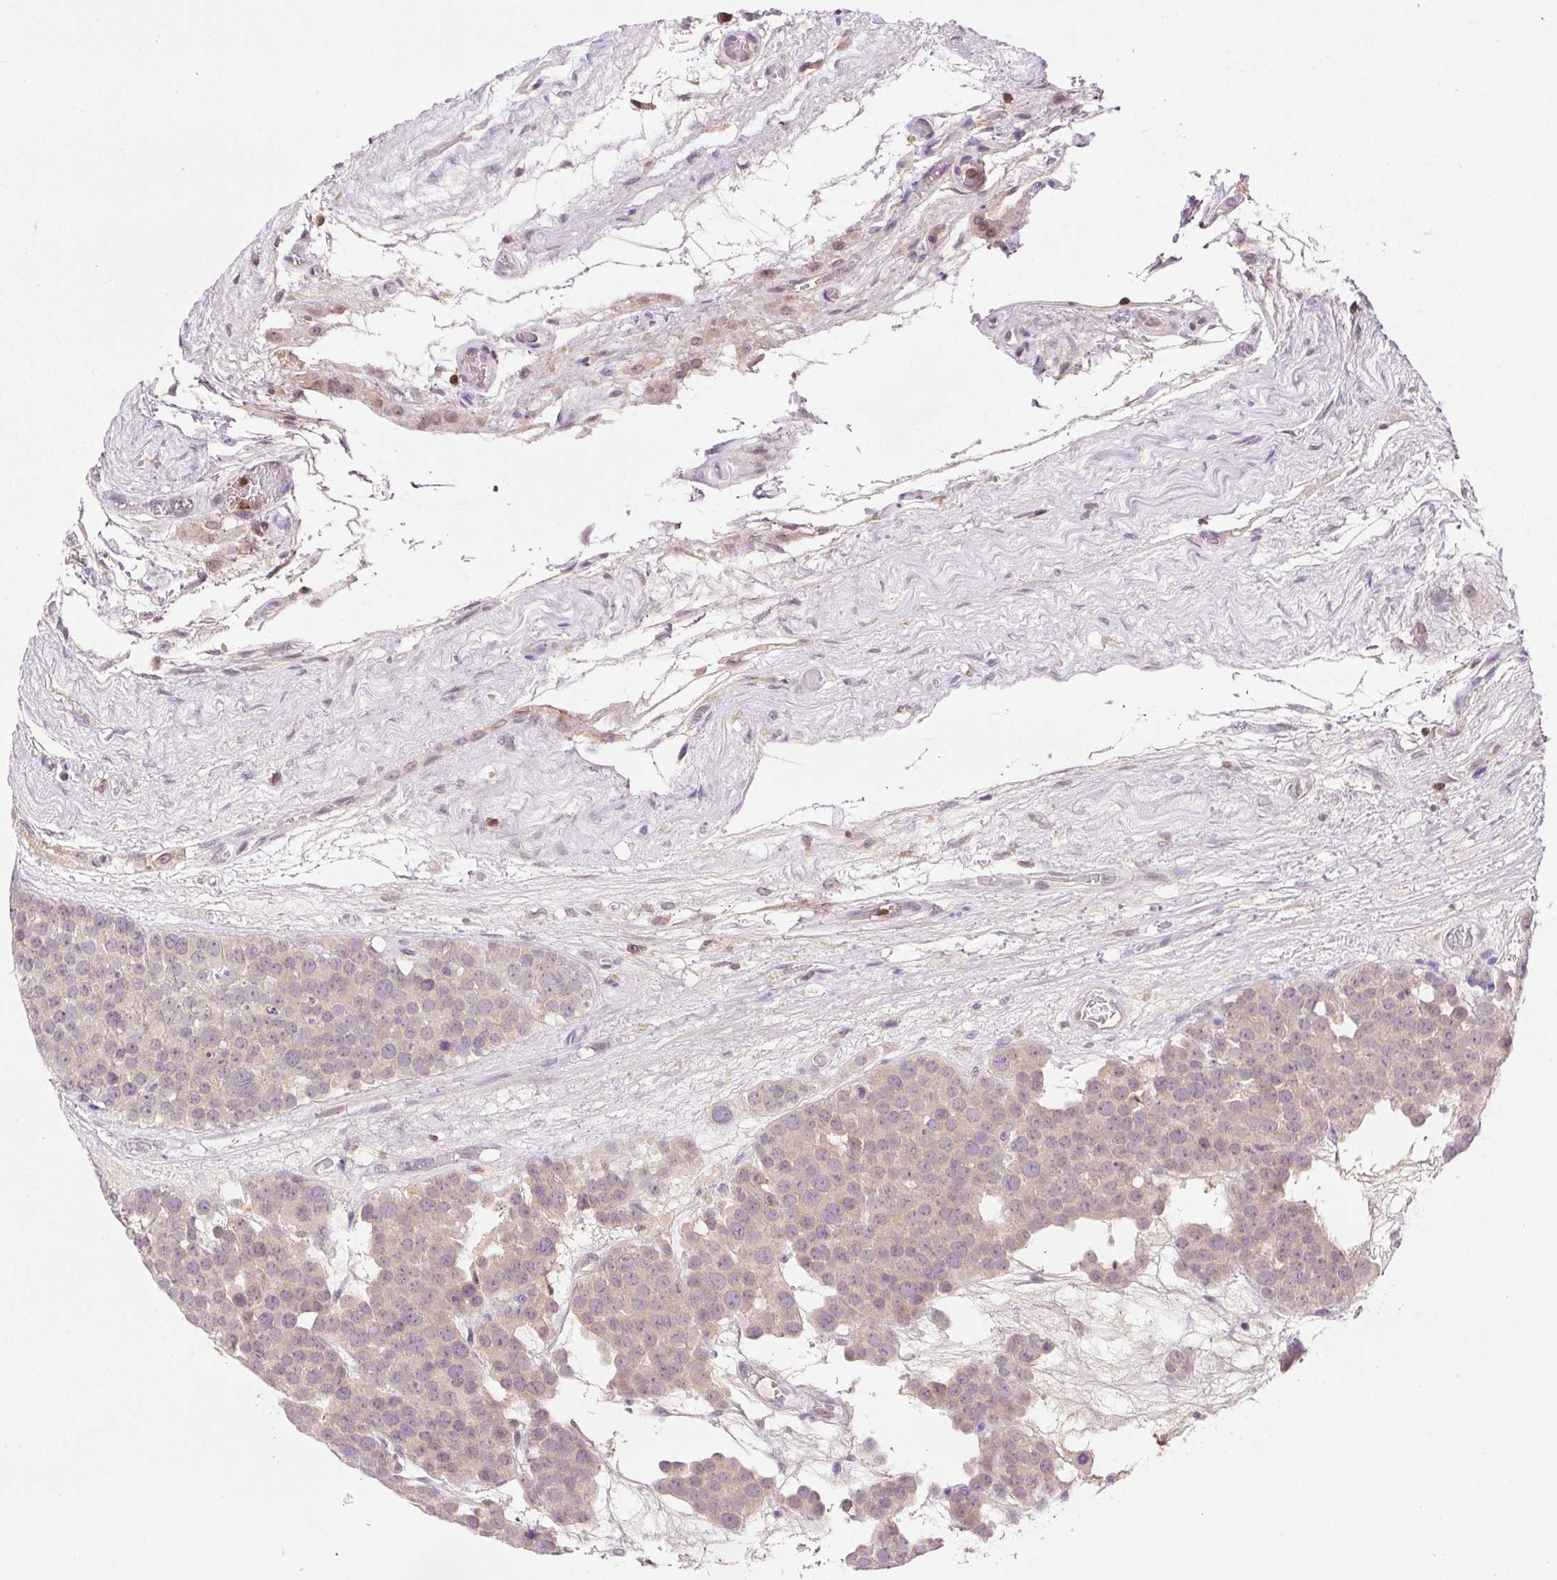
{"staining": {"intensity": "weak", "quantity": ">75%", "location": "cytoplasmic/membranous"}, "tissue": "testis cancer", "cell_type": "Tumor cells", "image_type": "cancer", "snomed": [{"axis": "morphology", "description": "Seminoma, NOS"}, {"axis": "topography", "description": "Testis"}], "caption": "Seminoma (testis) was stained to show a protein in brown. There is low levels of weak cytoplasmic/membranous positivity in approximately >75% of tumor cells. The staining is performed using DAB brown chromogen to label protein expression. The nuclei are counter-stained blue using hematoxylin.", "gene": "CARD11", "patient": {"sex": "male", "age": 71}}